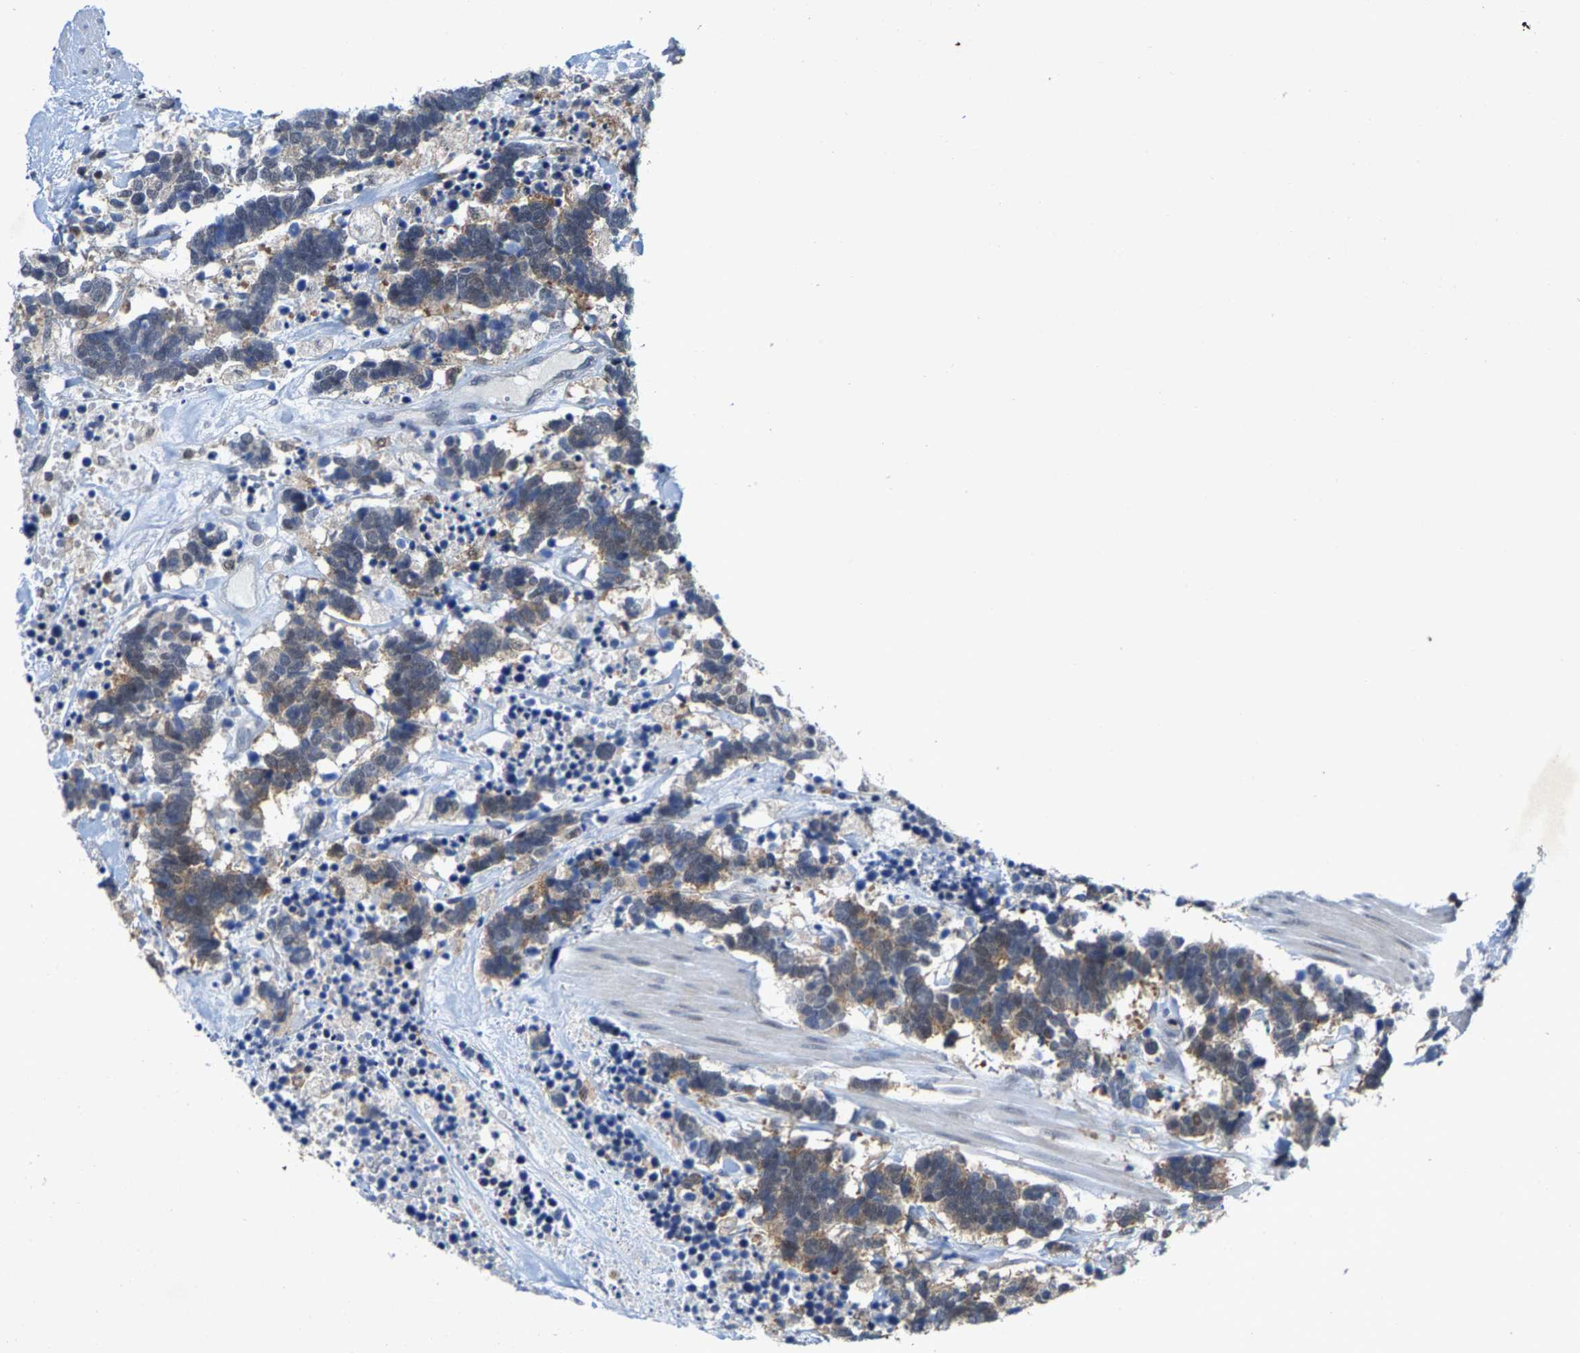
{"staining": {"intensity": "weak", "quantity": "25%-75%", "location": "cytoplasmic/membranous"}, "tissue": "carcinoid", "cell_type": "Tumor cells", "image_type": "cancer", "snomed": [{"axis": "morphology", "description": "Carcinoma, NOS"}, {"axis": "morphology", "description": "Carcinoid, malignant, NOS"}, {"axis": "topography", "description": "Urinary bladder"}], "caption": "A brown stain highlights weak cytoplasmic/membranous staining of a protein in human carcinoid tumor cells. The protein of interest is shown in brown color, while the nuclei are stained blue.", "gene": "FGD3", "patient": {"sex": "male", "age": 57}}